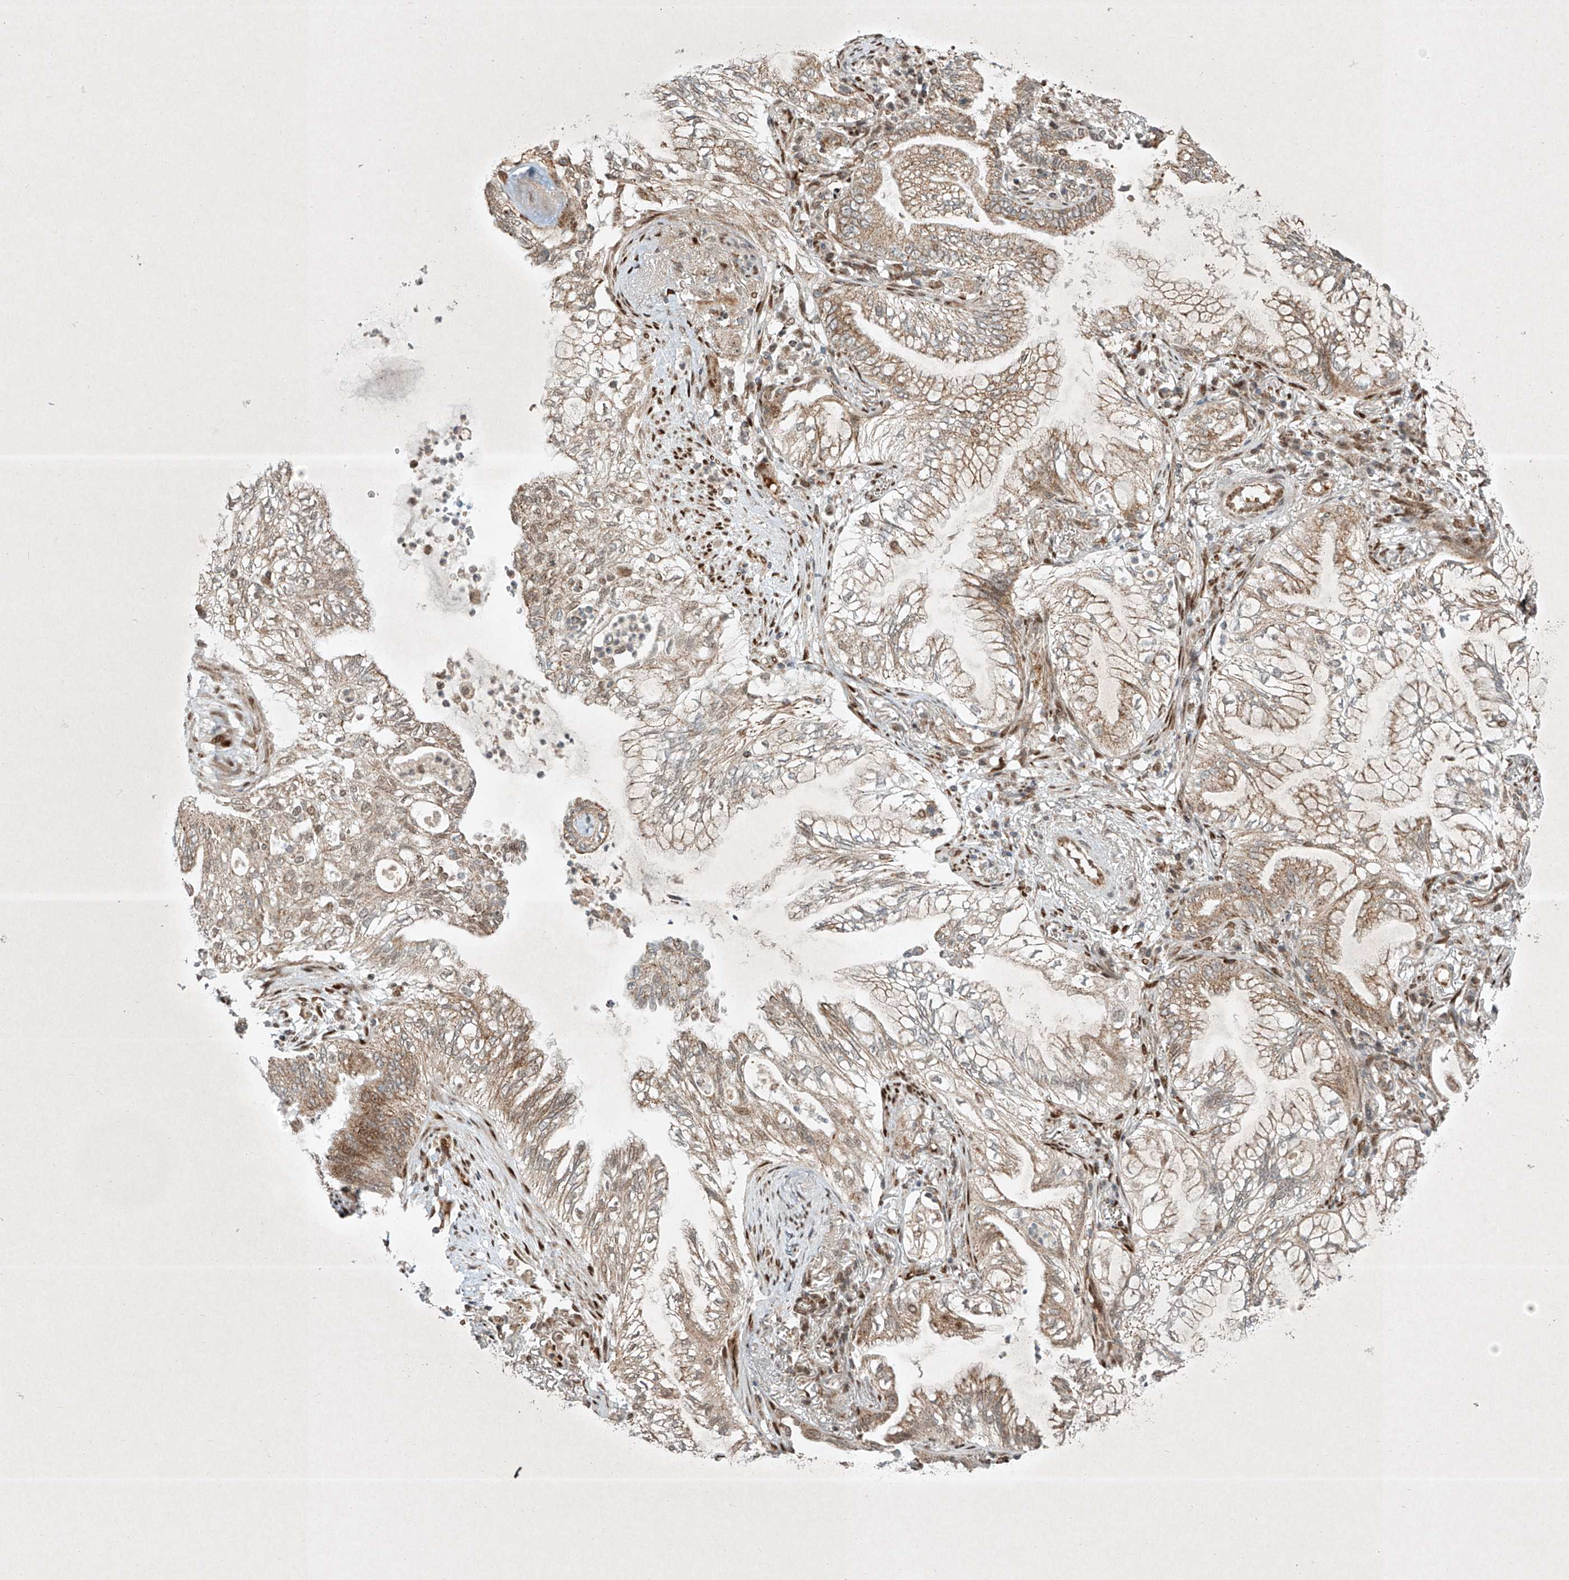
{"staining": {"intensity": "weak", "quantity": ">75%", "location": "cytoplasmic/membranous"}, "tissue": "lung cancer", "cell_type": "Tumor cells", "image_type": "cancer", "snomed": [{"axis": "morphology", "description": "Adenocarcinoma, NOS"}, {"axis": "topography", "description": "Lung"}], "caption": "Lung adenocarcinoma stained with a brown dye demonstrates weak cytoplasmic/membranous positive expression in about >75% of tumor cells.", "gene": "EPG5", "patient": {"sex": "female", "age": 70}}